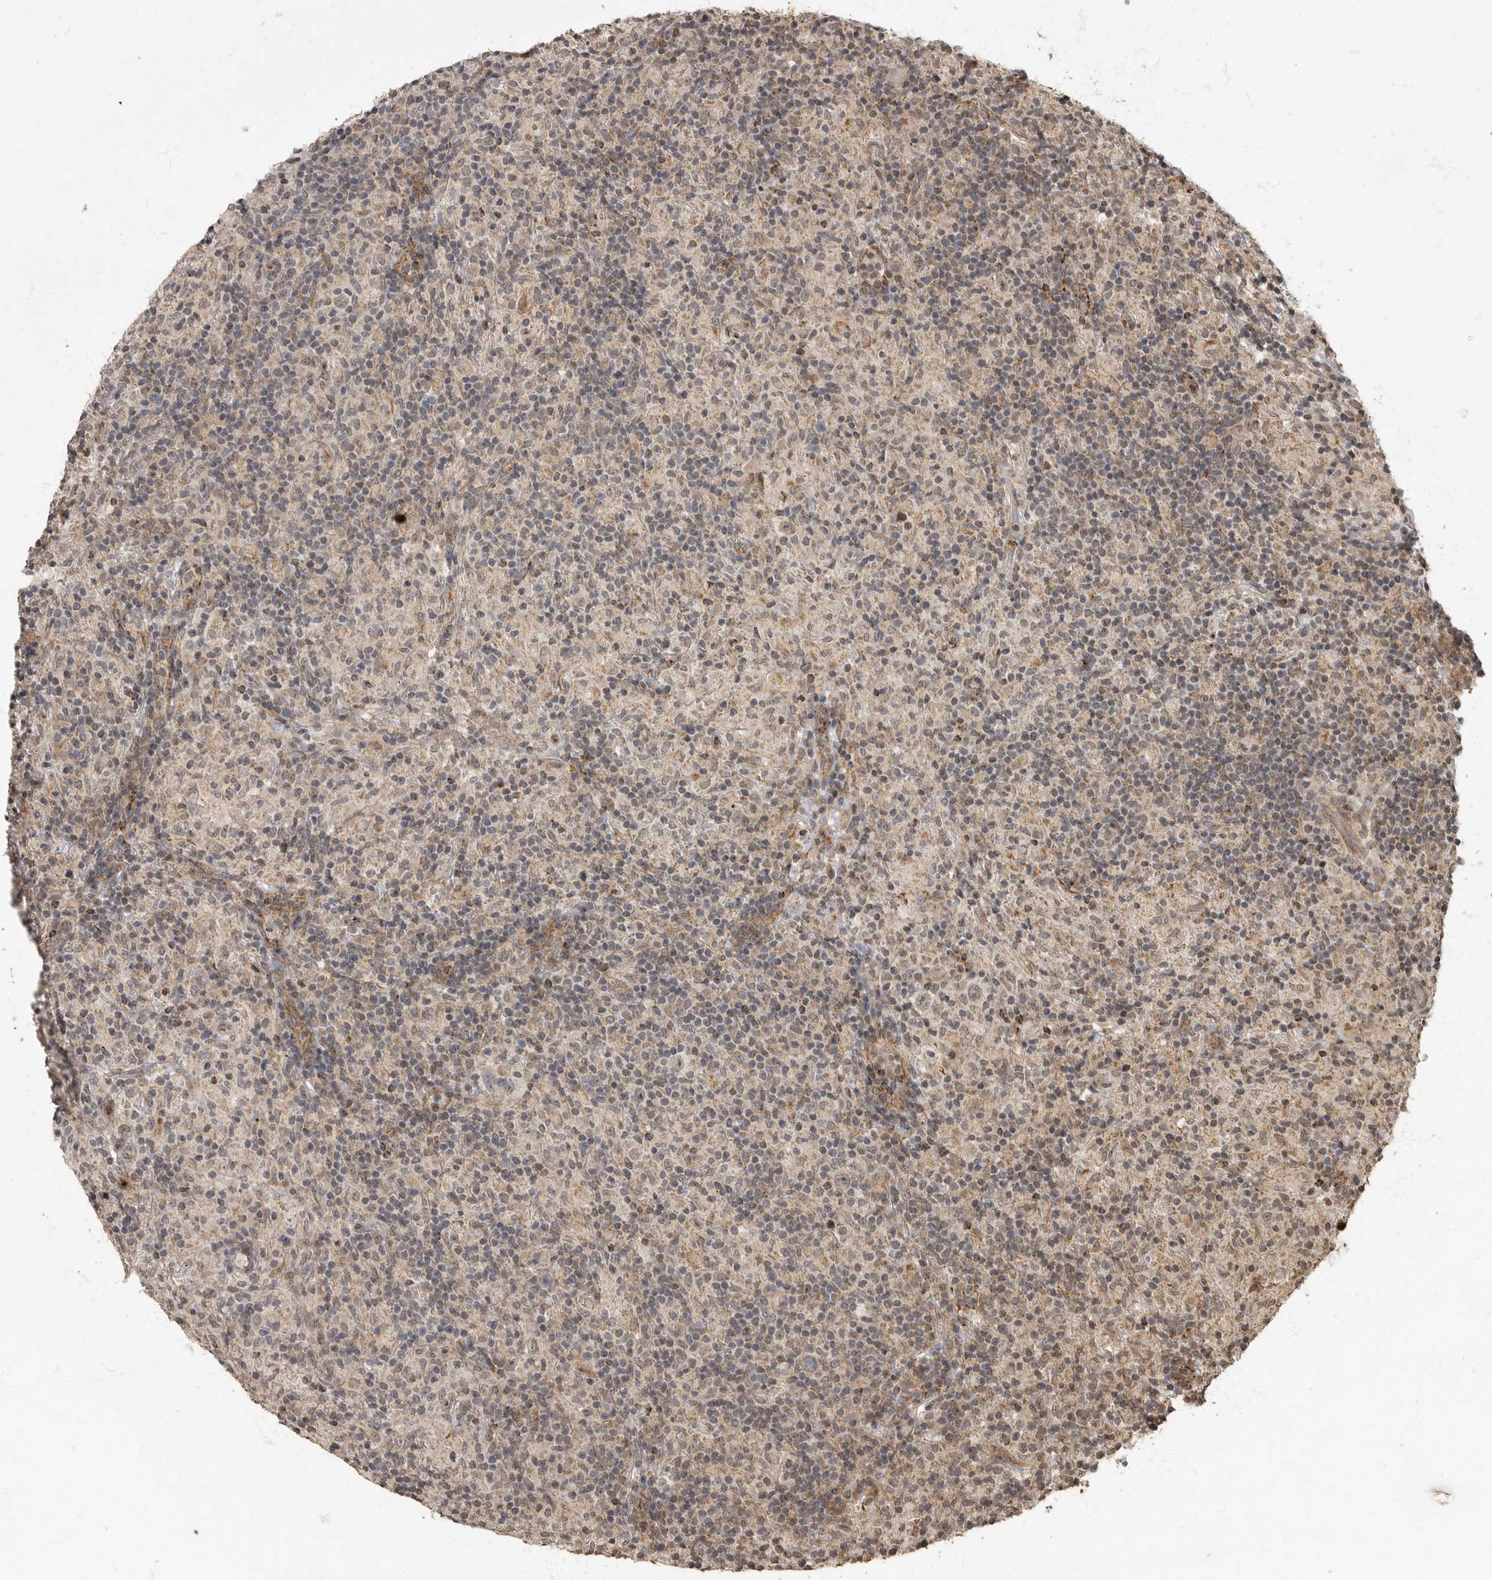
{"staining": {"intensity": "negative", "quantity": "none", "location": "none"}, "tissue": "lymphoma", "cell_type": "Tumor cells", "image_type": "cancer", "snomed": [{"axis": "morphology", "description": "Hodgkin's disease, NOS"}, {"axis": "topography", "description": "Lymph node"}], "caption": "The immunohistochemistry histopathology image has no significant staining in tumor cells of lymphoma tissue. Brightfield microscopy of IHC stained with DAB (3,3'-diaminobenzidine) (brown) and hematoxylin (blue), captured at high magnification.", "gene": "MAFG", "patient": {"sex": "male", "age": 70}}